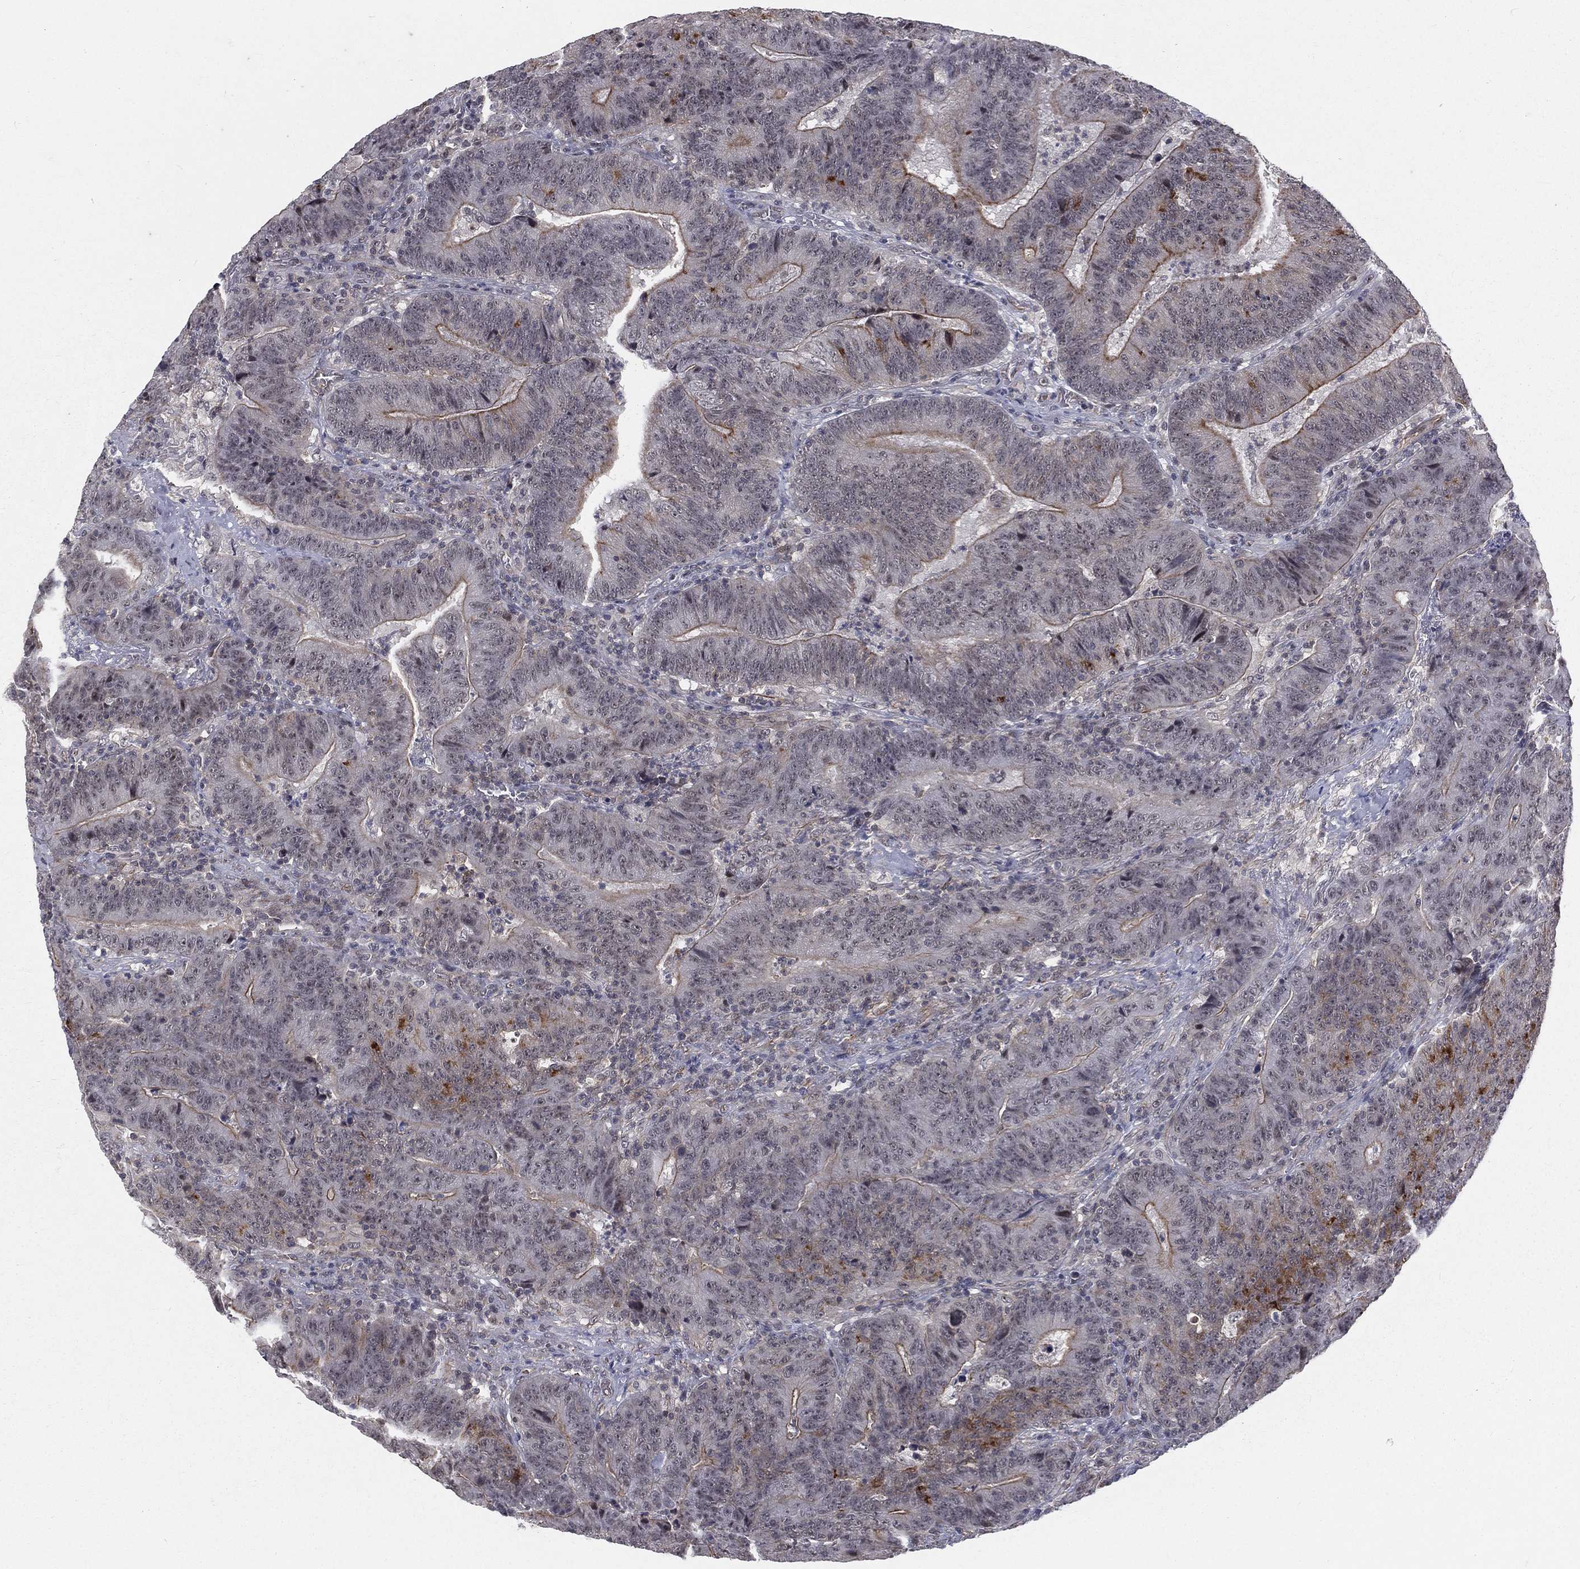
{"staining": {"intensity": "moderate", "quantity": "25%-75%", "location": "cytoplasmic/membranous"}, "tissue": "colorectal cancer", "cell_type": "Tumor cells", "image_type": "cancer", "snomed": [{"axis": "morphology", "description": "Adenocarcinoma, NOS"}, {"axis": "topography", "description": "Colon"}], "caption": "Approximately 25%-75% of tumor cells in human colorectal cancer show moderate cytoplasmic/membranous protein positivity as visualized by brown immunohistochemical staining.", "gene": "MORC2", "patient": {"sex": "female", "age": 75}}